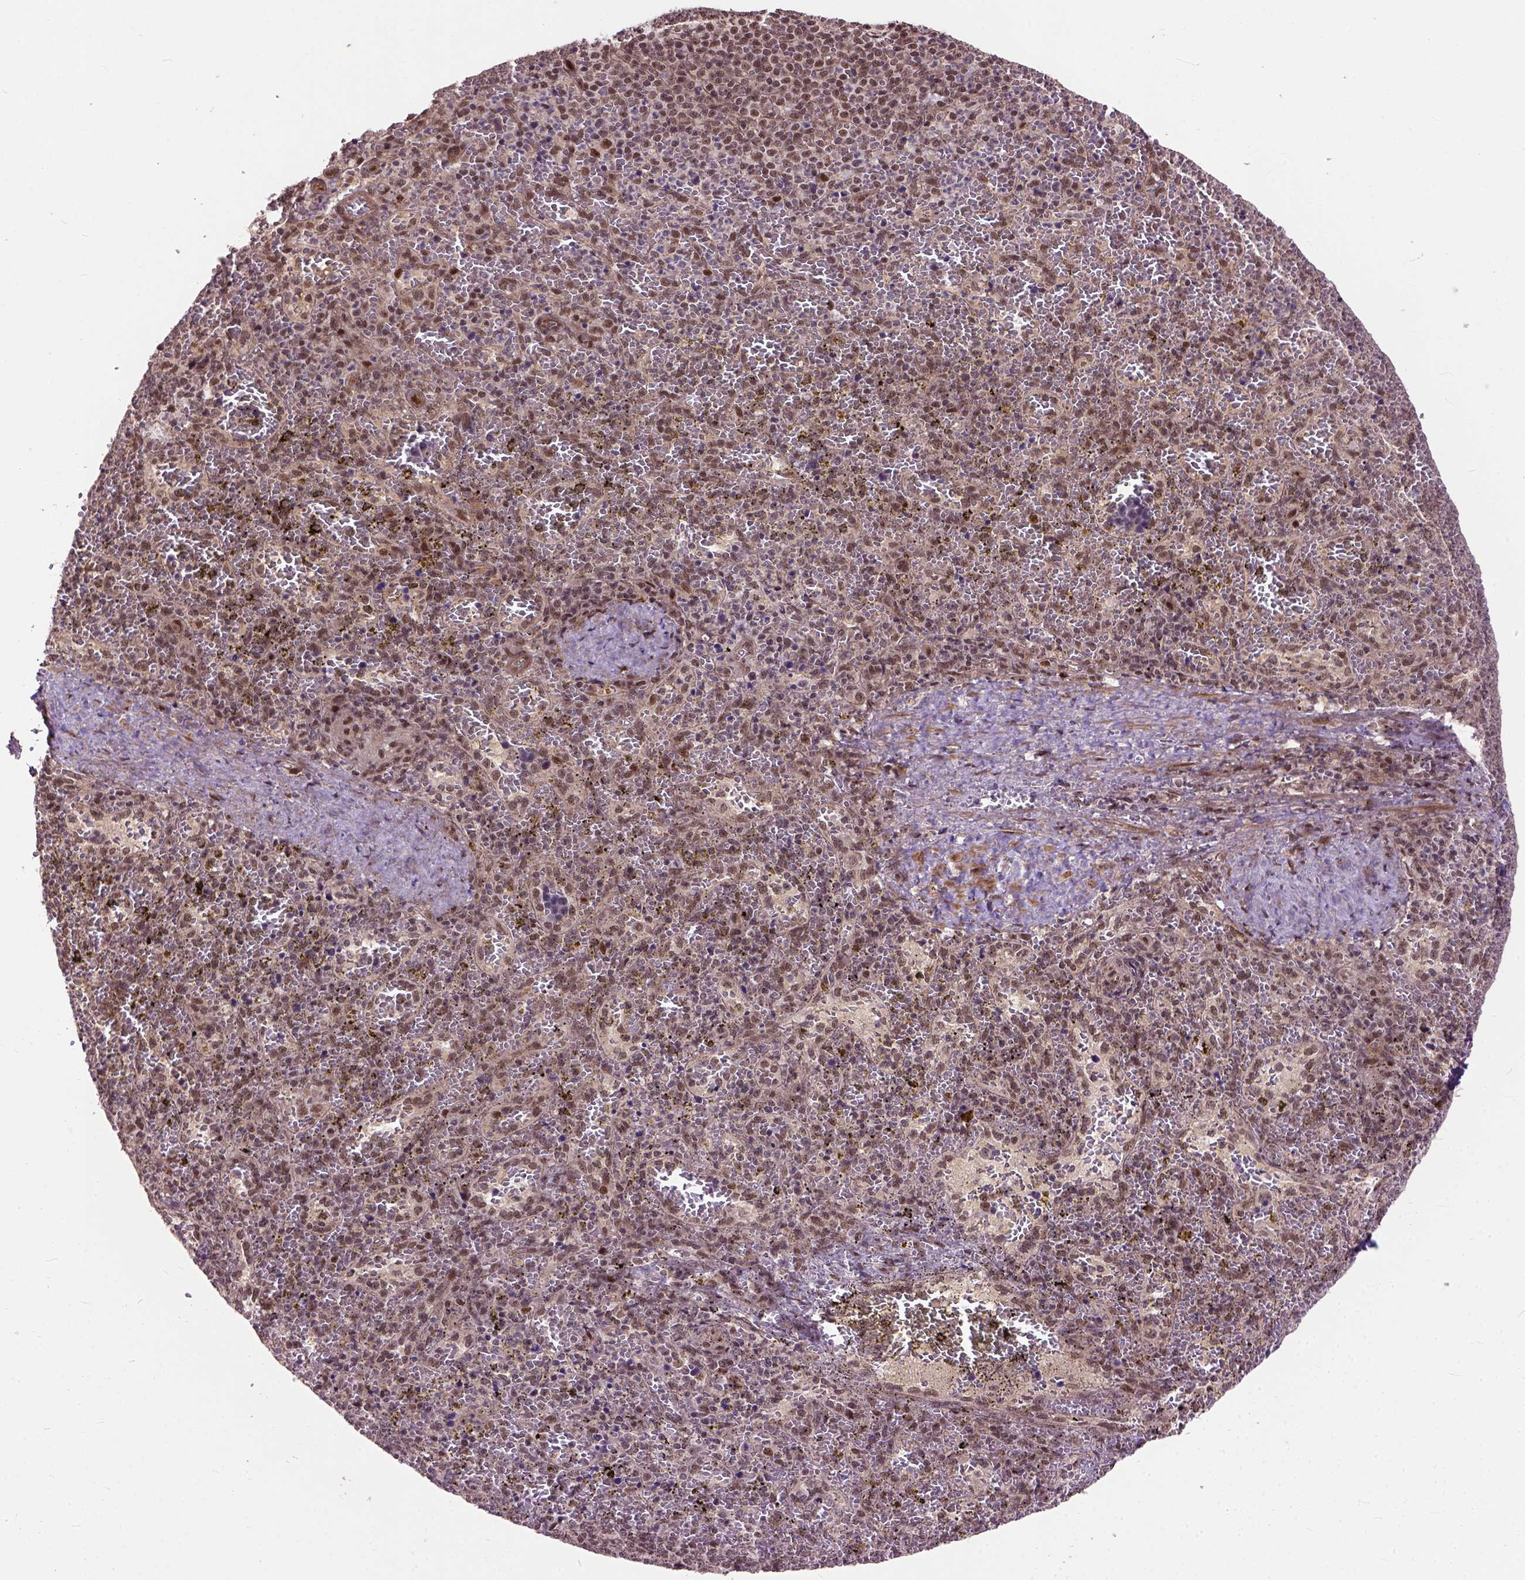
{"staining": {"intensity": "moderate", "quantity": ">75%", "location": "nuclear"}, "tissue": "spleen", "cell_type": "Cells in red pulp", "image_type": "normal", "snomed": [{"axis": "morphology", "description": "Normal tissue, NOS"}, {"axis": "topography", "description": "Spleen"}], "caption": "About >75% of cells in red pulp in normal human spleen demonstrate moderate nuclear protein positivity as visualized by brown immunohistochemical staining.", "gene": "ZNF630", "patient": {"sex": "female", "age": 50}}